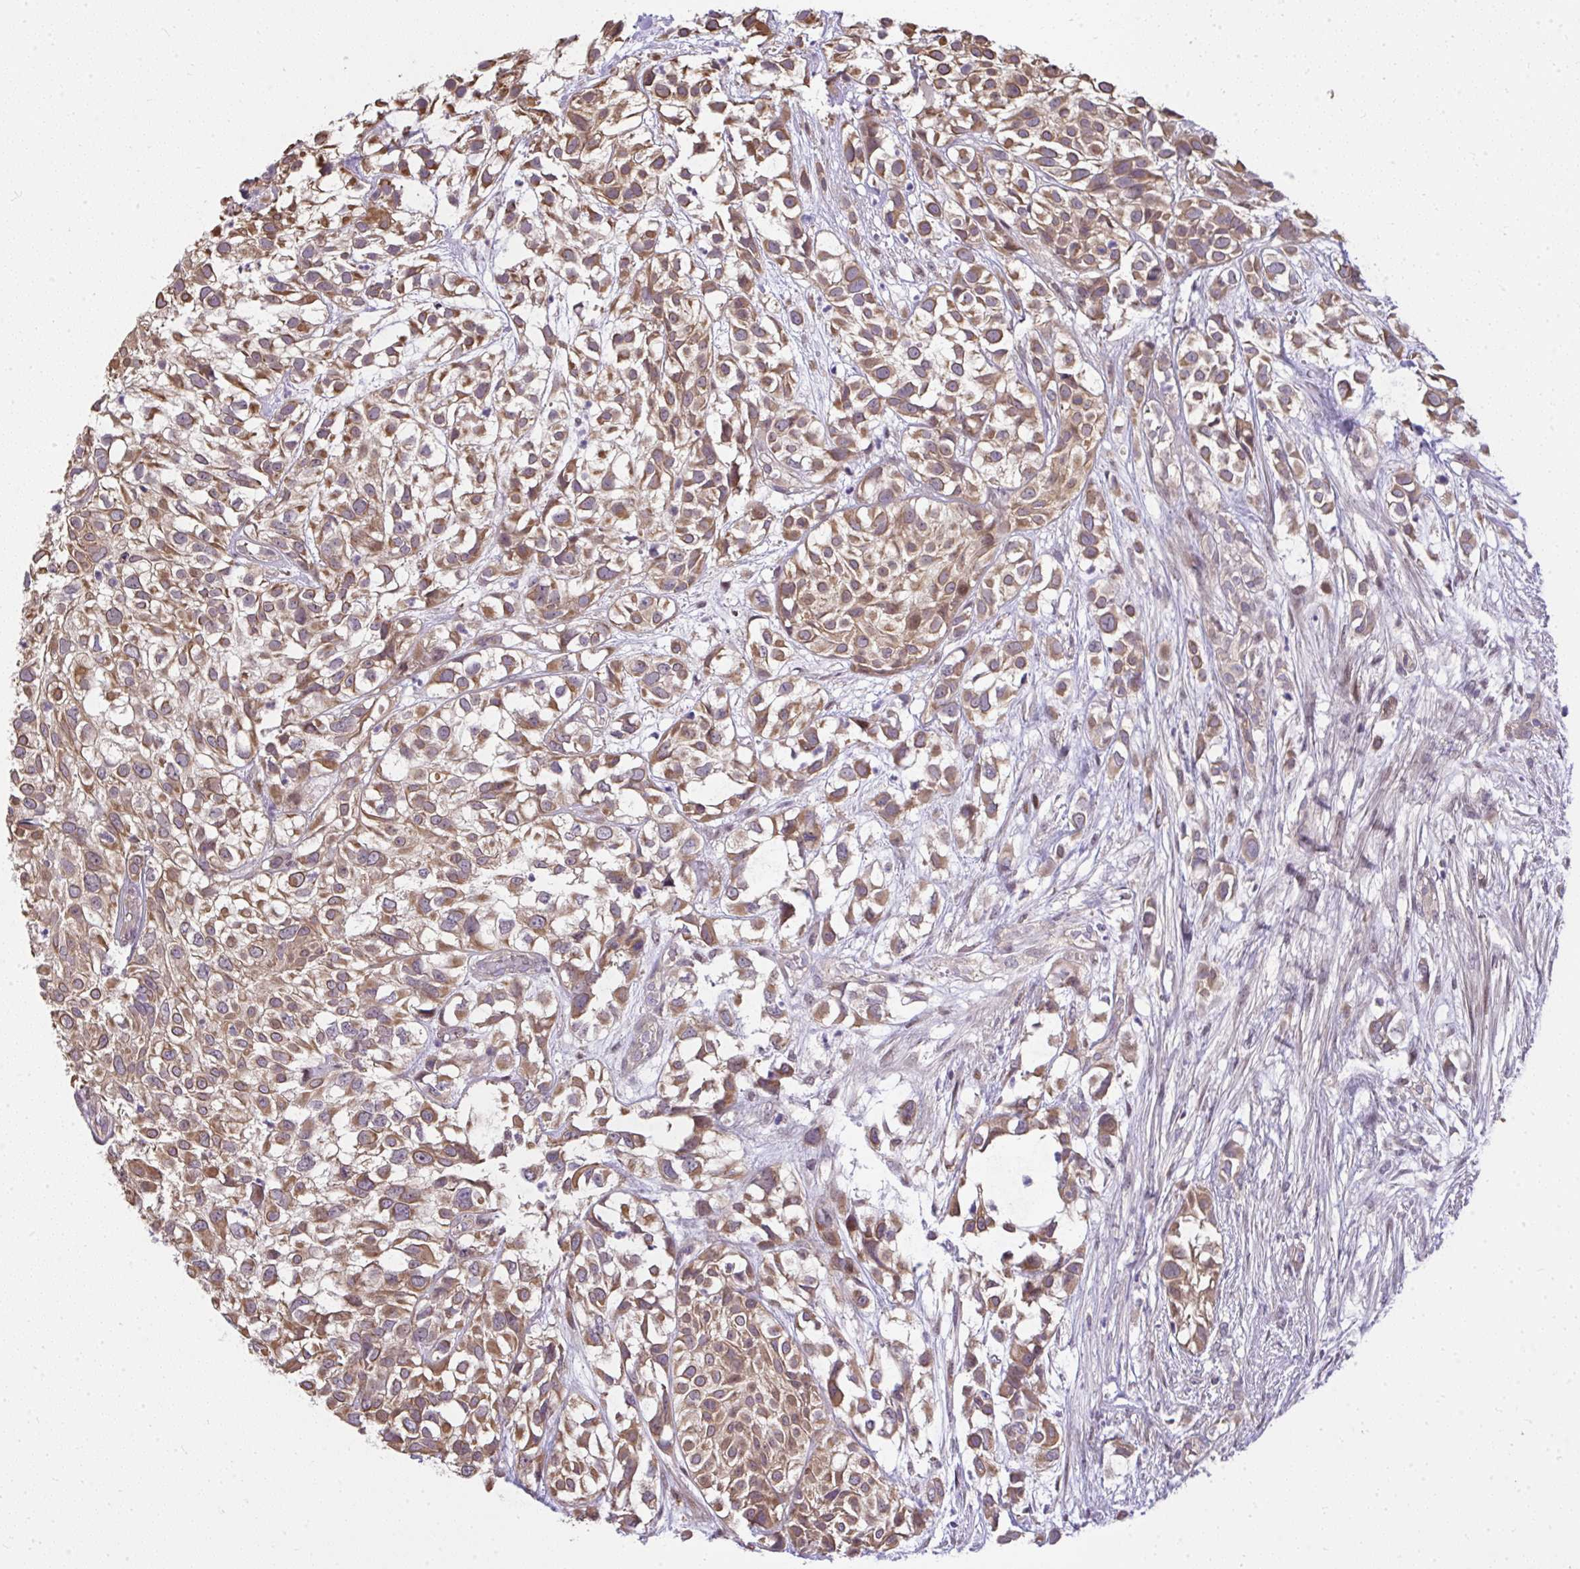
{"staining": {"intensity": "moderate", "quantity": ">75%", "location": "cytoplasmic/membranous"}, "tissue": "urothelial cancer", "cell_type": "Tumor cells", "image_type": "cancer", "snomed": [{"axis": "morphology", "description": "Urothelial carcinoma, High grade"}, {"axis": "topography", "description": "Urinary bladder"}], "caption": "A histopathology image of human high-grade urothelial carcinoma stained for a protein demonstrates moderate cytoplasmic/membranous brown staining in tumor cells.", "gene": "RDH14", "patient": {"sex": "male", "age": 56}}